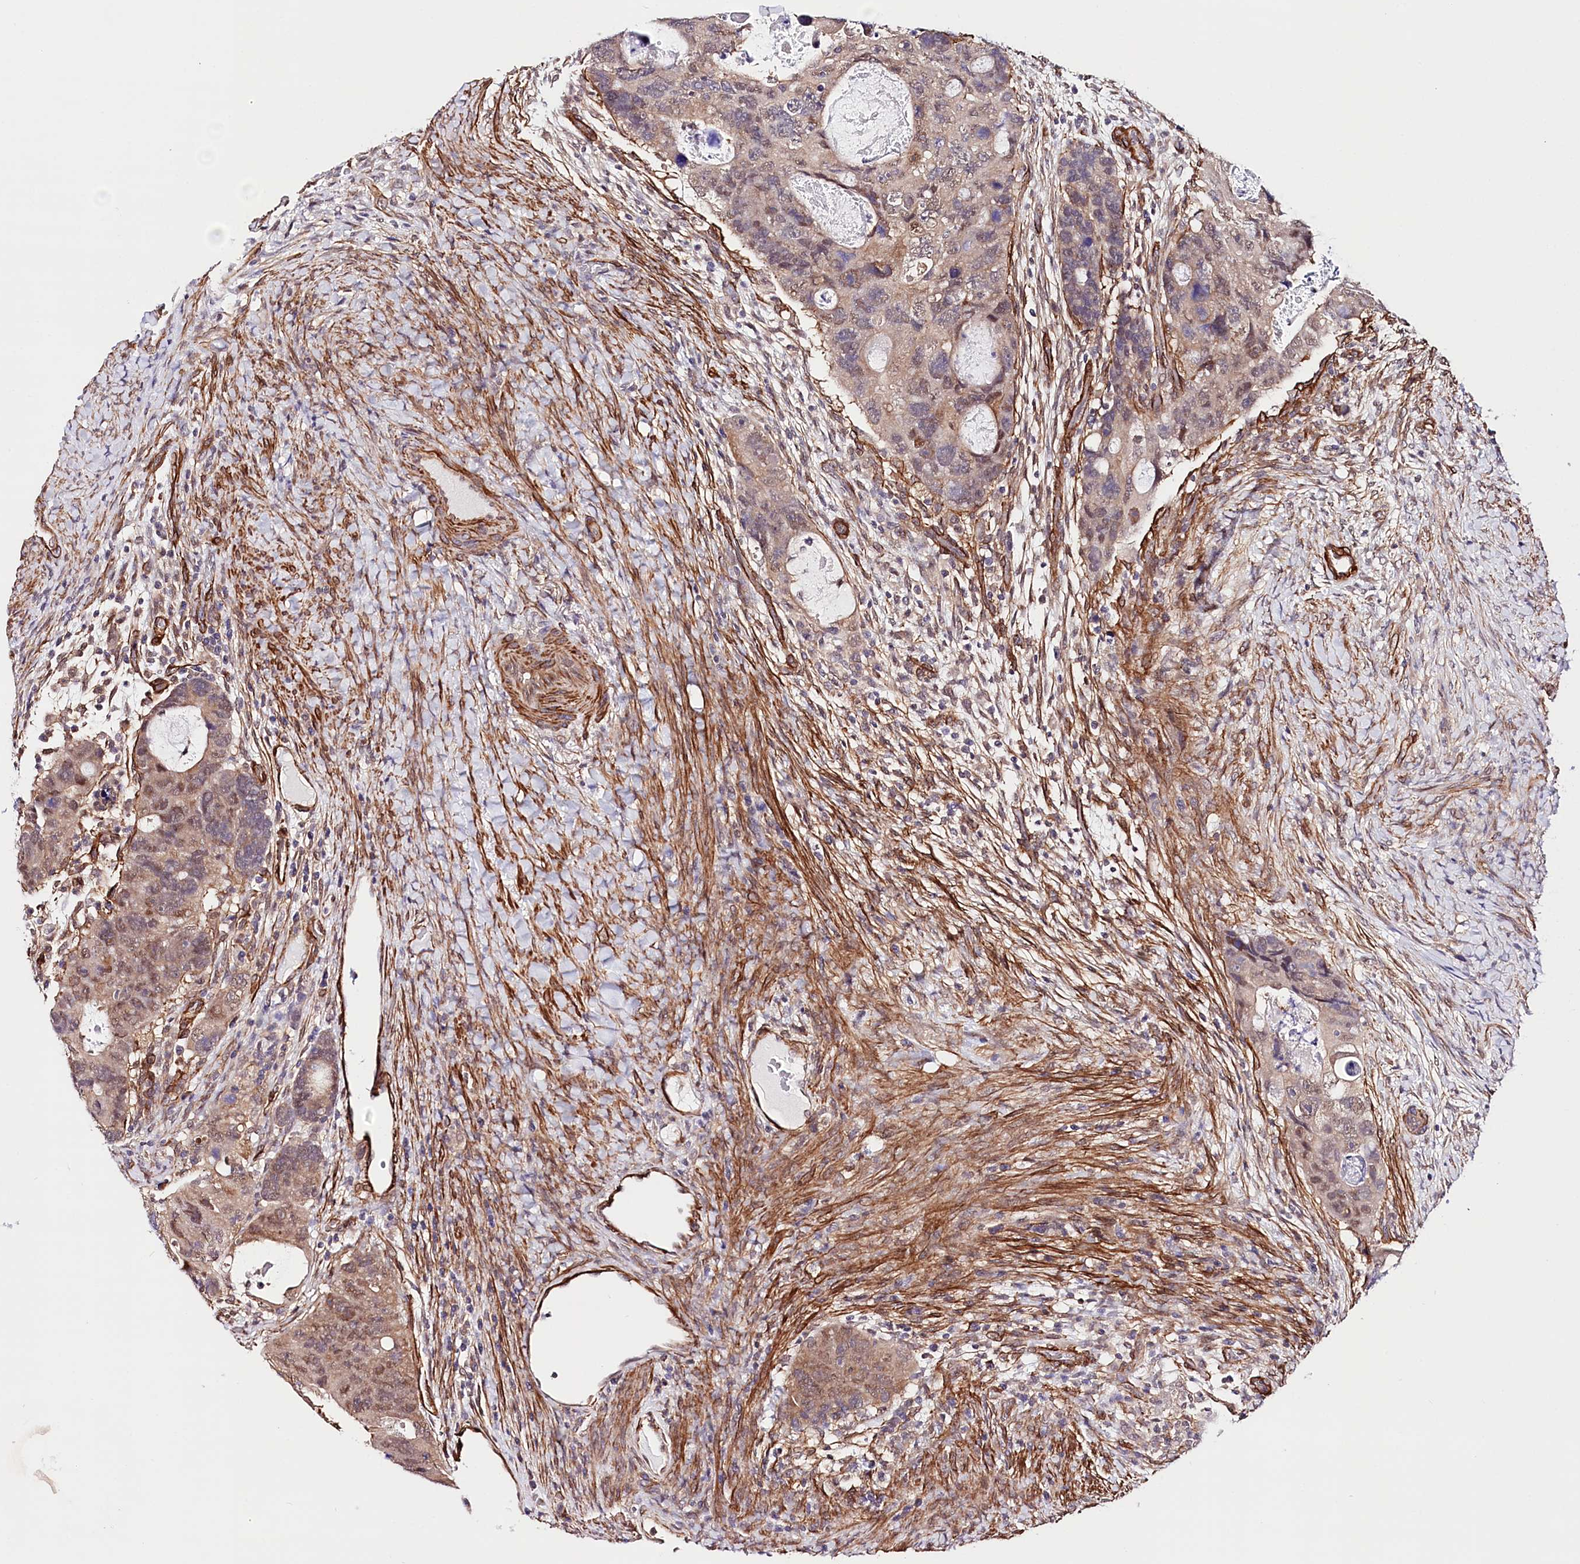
{"staining": {"intensity": "moderate", "quantity": "25%-75%", "location": "cytoplasmic/membranous,nuclear"}, "tissue": "colorectal cancer", "cell_type": "Tumor cells", "image_type": "cancer", "snomed": [{"axis": "morphology", "description": "Adenocarcinoma, NOS"}, {"axis": "topography", "description": "Rectum"}], "caption": "Protein expression analysis of colorectal adenocarcinoma reveals moderate cytoplasmic/membranous and nuclear staining in about 25%-75% of tumor cells.", "gene": "PPP2R5B", "patient": {"sex": "male", "age": 59}}